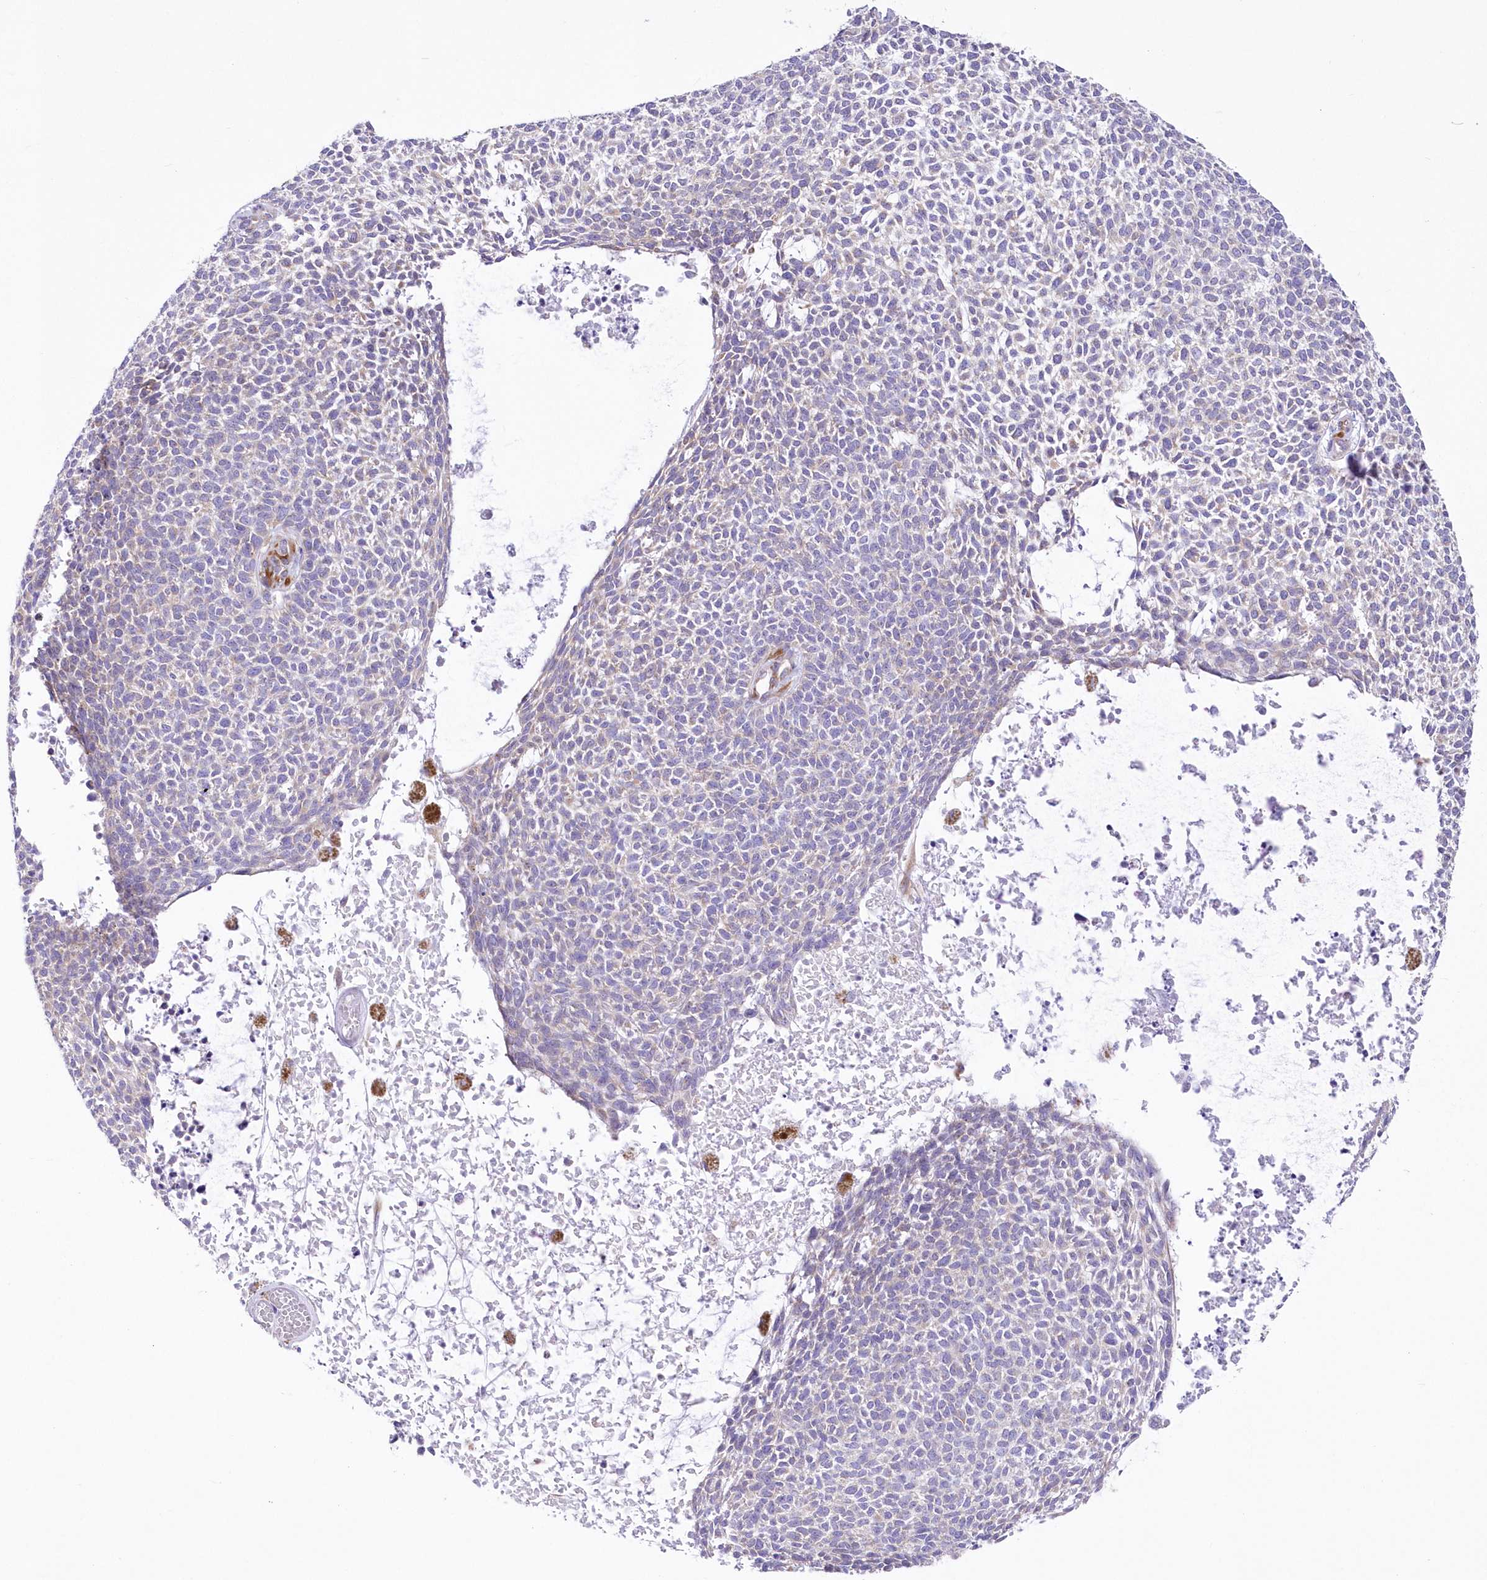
{"staining": {"intensity": "negative", "quantity": "none", "location": "none"}, "tissue": "skin cancer", "cell_type": "Tumor cells", "image_type": "cancer", "snomed": [{"axis": "morphology", "description": "Basal cell carcinoma"}, {"axis": "topography", "description": "Skin"}], "caption": "Immunohistochemistry histopathology image of neoplastic tissue: skin cancer stained with DAB (3,3'-diaminobenzidine) shows no significant protein expression in tumor cells.", "gene": "YTHDC2", "patient": {"sex": "female", "age": 84}}